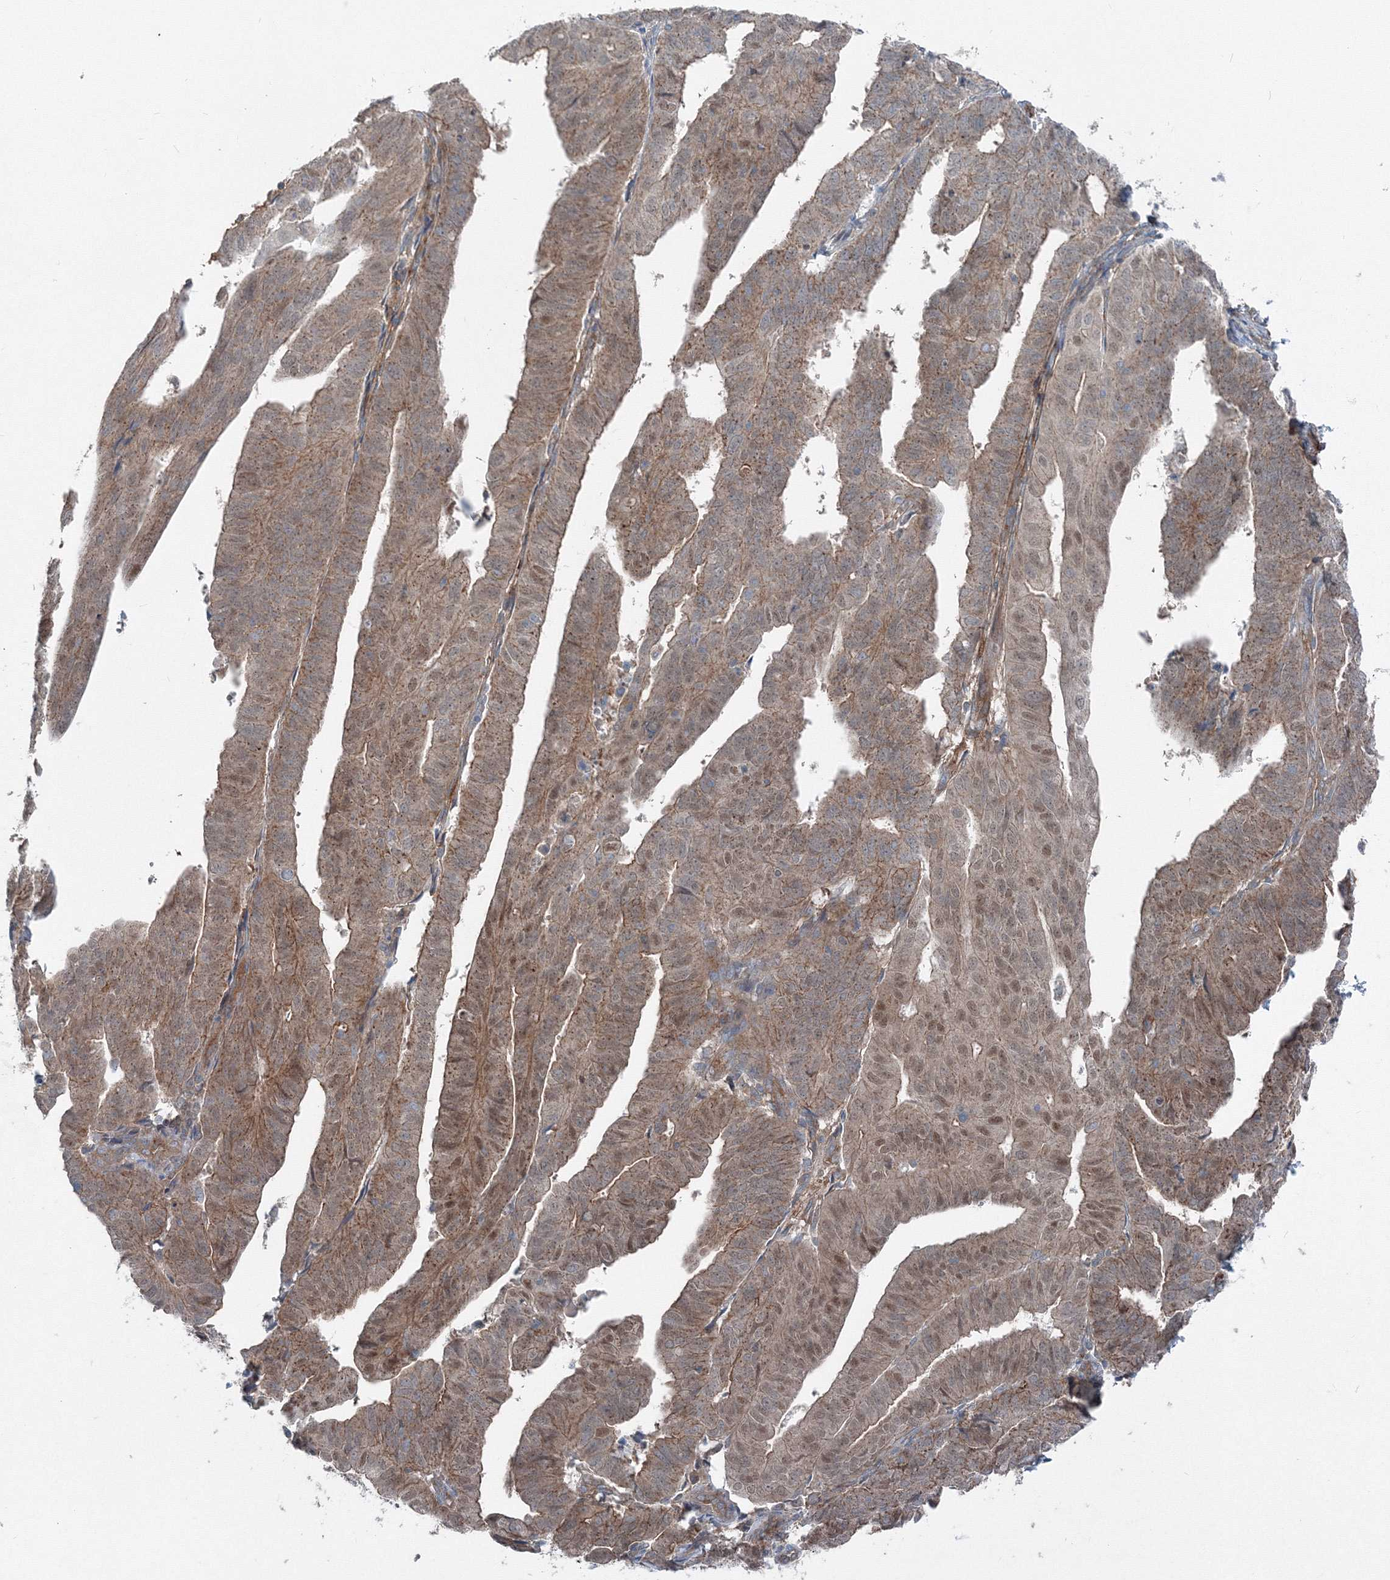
{"staining": {"intensity": "moderate", "quantity": ">75%", "location": "cytoplasmic/membranous,nuclear"}, "tissue": "endometrial cancer", "cell_type": "Tumor cells", "image_type": "cancer", "snomed": [{"axis": "morphology", "description": "Adenocarcinoma, NOS"}, {"axis": "topography", "description": "Uterus"}], "caption": "Immunohistochemistry (IHC) staining of adenocarcinoma (endometrial), which exhibits medium levels of moderate cytoplasmic/membranous and nuclear staining in approximately >75% of tumor cells indicating moderate cytoplasmic/membranous and nuclear protein positivity. The staining was performed using DAB (3,3'-diaminobenzidine) (brown) for protein detection and nuclei were counterstained in hematoxylin (blue).", "gene": "TPRKB", "patient": {"sex": "female", "age": 77}}